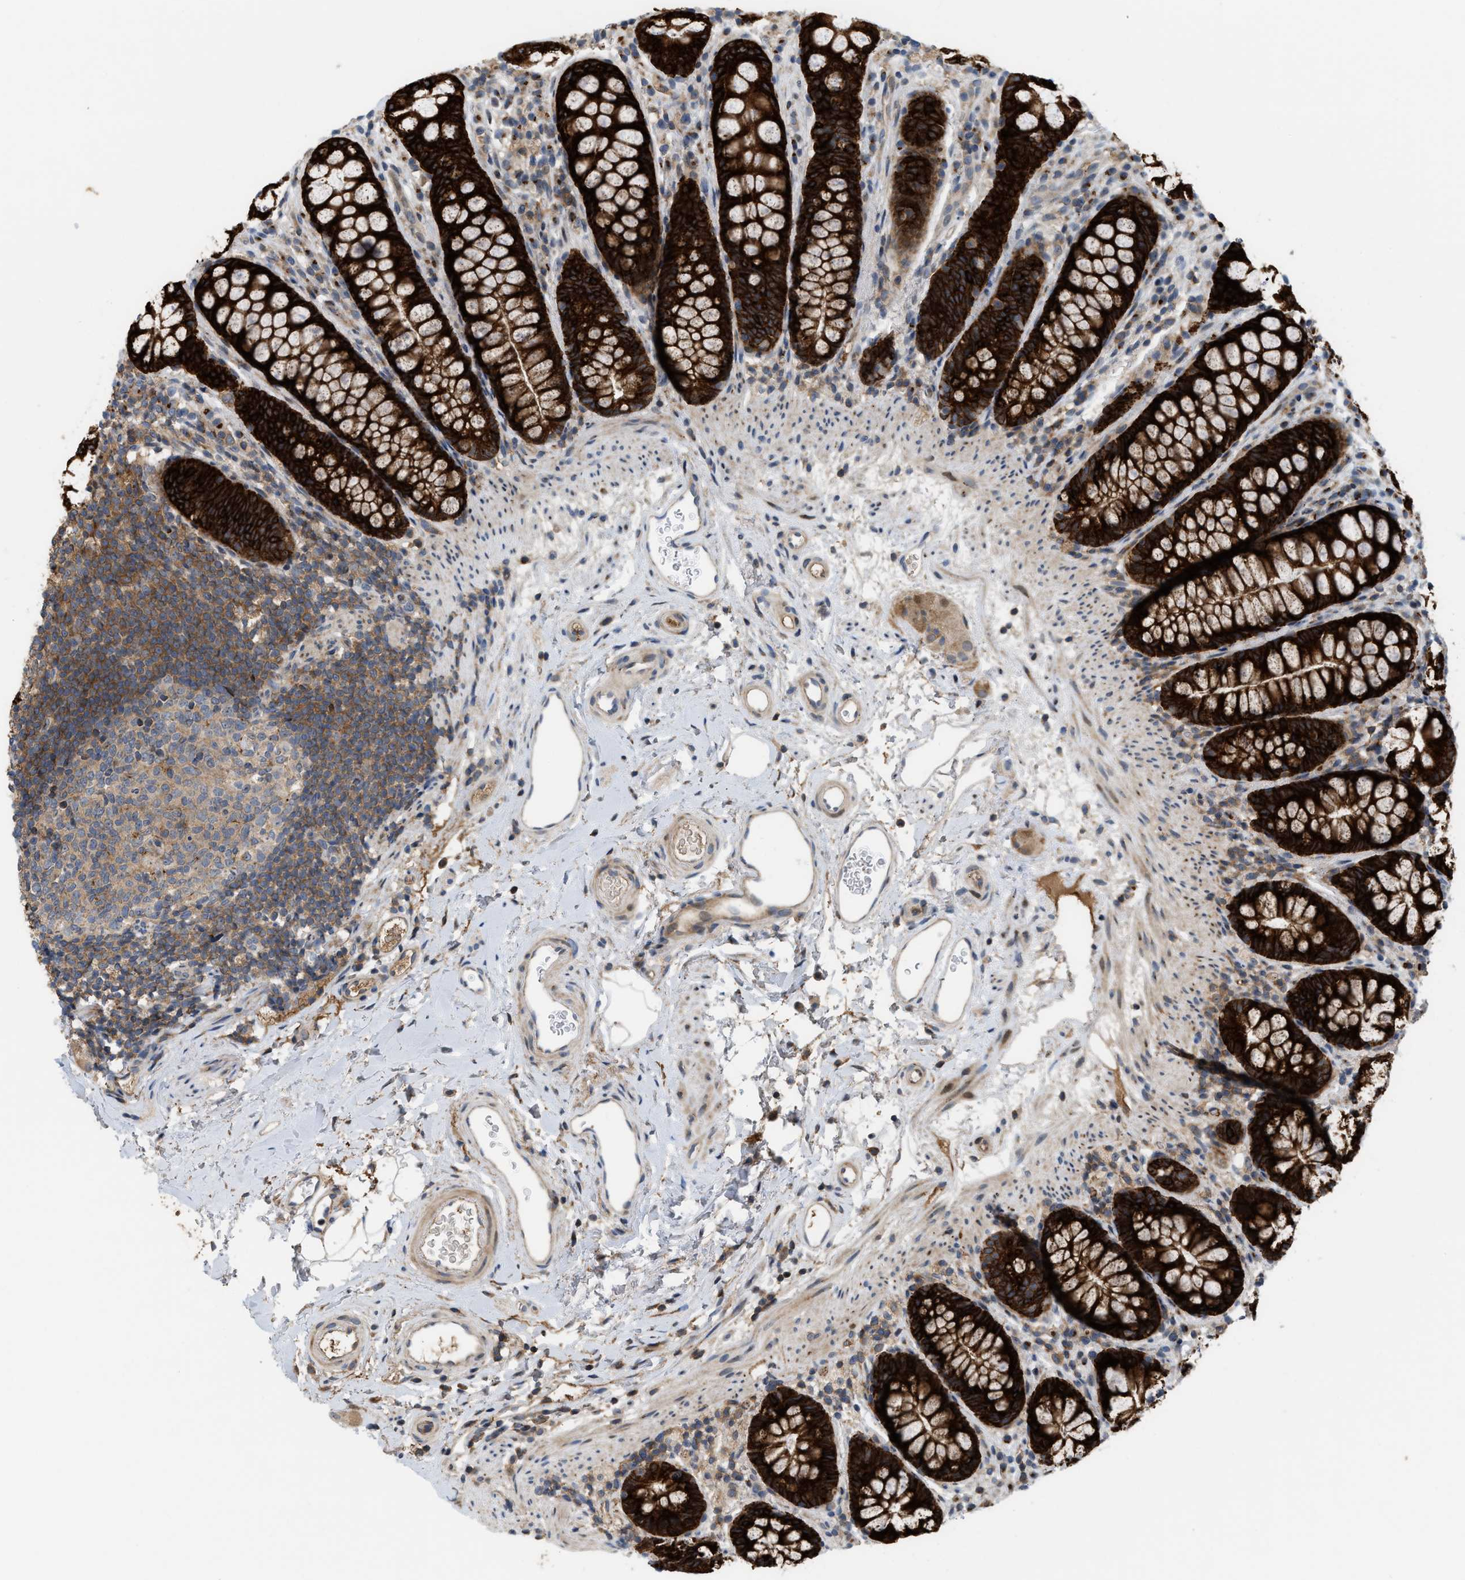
{"staining": {"intensity": "strong", "quantity": ">75%", "location": "cytoplasmic/membranous"}, "tissue": "rectum", "cell_type": "Glandular cells", "image_type": "normal", "snomed": [{"axis": "morphology", "description": "Normal tissue, NOS"}, {"axis": "topography", "description": "Rectum"}], "caption": "Immunohistochemical staining of normal human rectum shows strong cytoplasmic/membranous protein positivity in approximately >75% of glandular cells. The protein is shown in brown color, while the nuclei are stained blue.", "gene": "DIPK1A", "patient": {"sex": "female", "age": 65}}